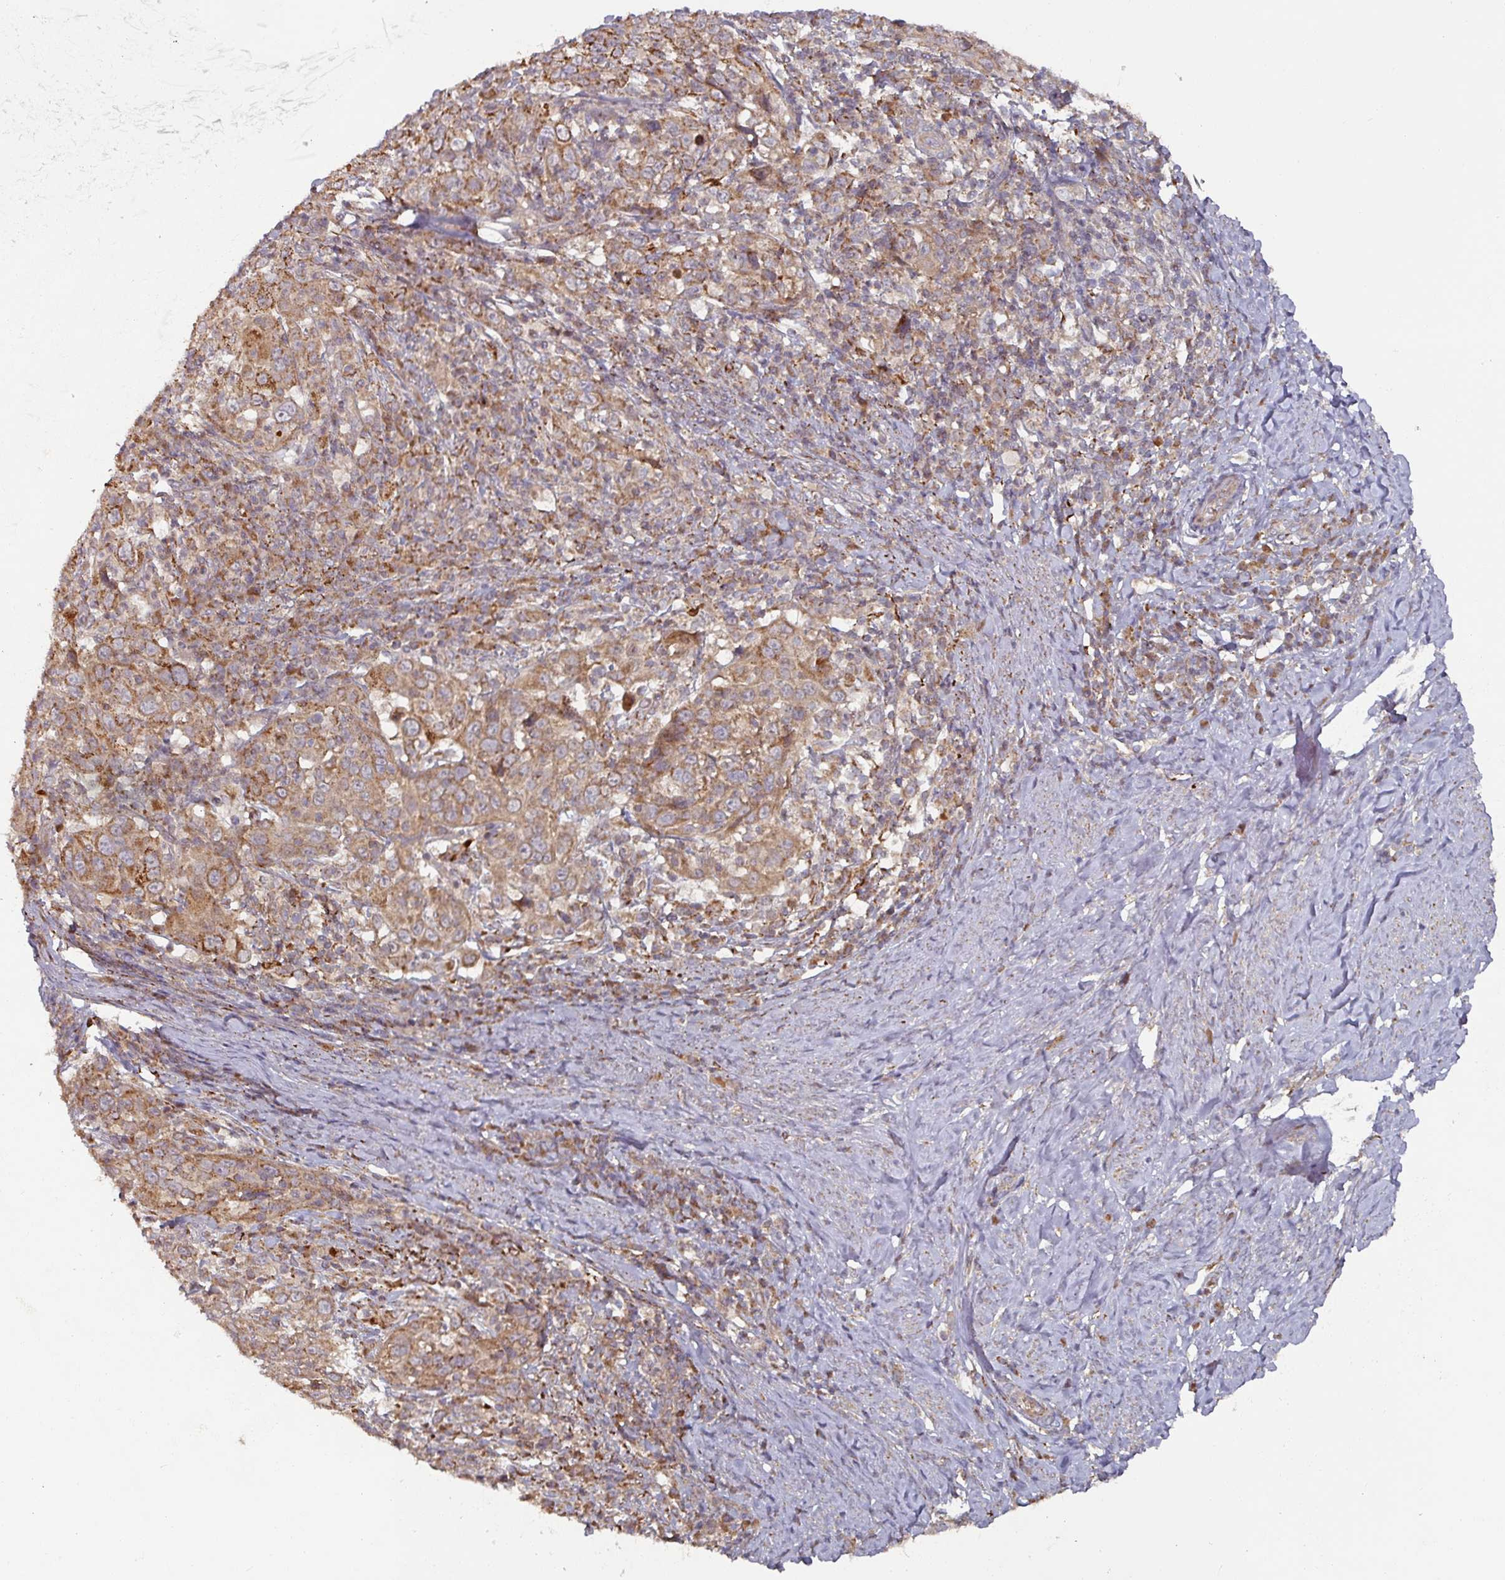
{"staining": {"intensity": "moderate", "quantity": ">75%", "location": "cytoplasmic/membranous"}, "tissue": "cervical cancer", "cell_type": "Tumor cells", "image_type": "cancer", "snomed": [{"axis": "morphology", "description": "Squamous cell carcinoma, NOS"}, {"axis": "topography", "description": "Cervix"}], "caption": "This photomicrograph shows immunohistochemistry (IHC) staining of cervical cancer, with medium moderate cytoplasmic/membranous expression in approximately >75% of tumor cells.", "gene": "DNAJC7", "patient": {"sex": "female", "age": 46}}